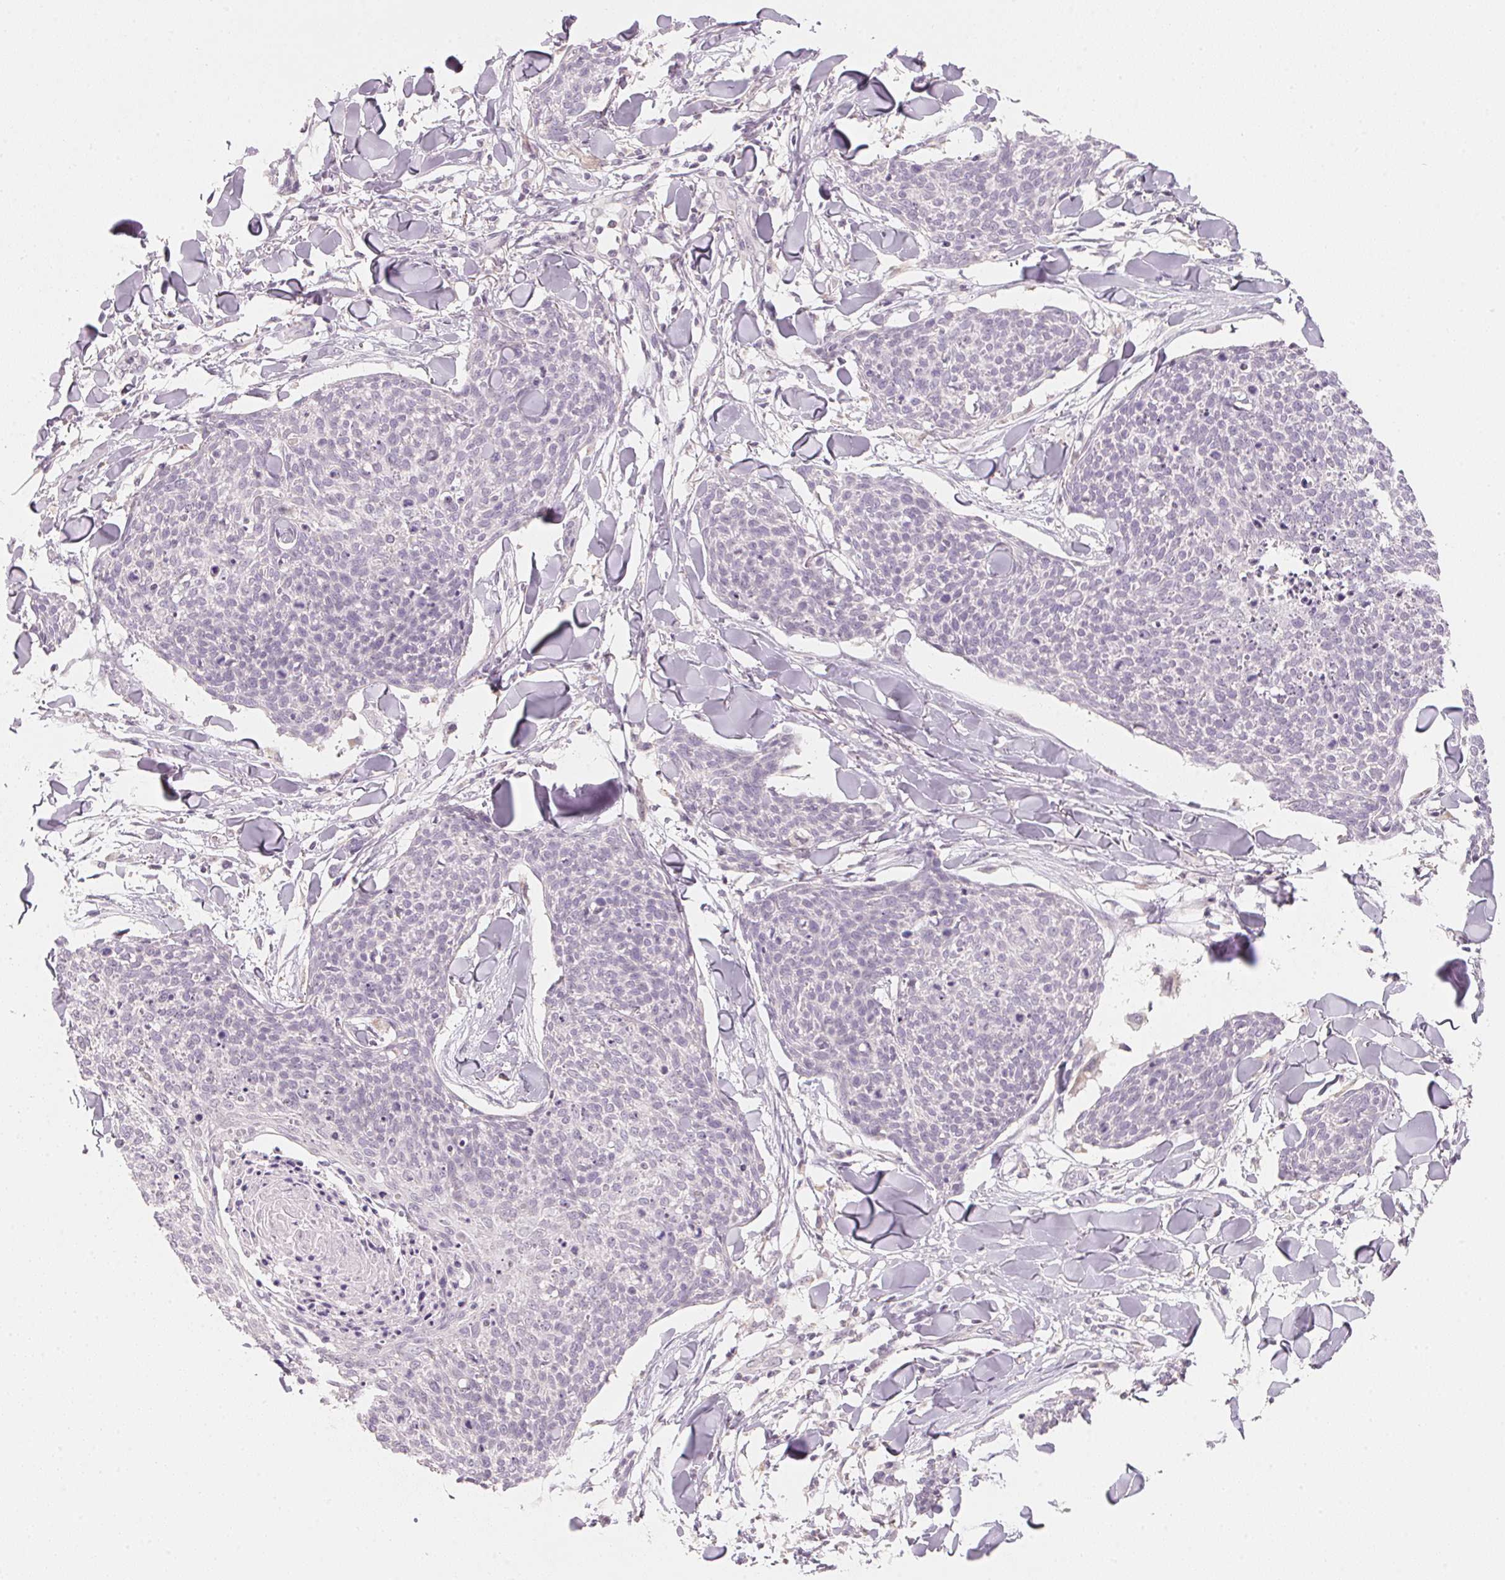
{"staining": {"intensity": "negative", "quantity": "none", "location": "none"}, "tissue": "skin cancer", "cell_type": "Tumor cells", "image_type": "cancer", "snomed": [{"axis": "morphology", "description": "Squamous cell carcinoma, NOS"}, {"axis": "topography", "description": "Skin"}, {"axis": "topography", "description": "Vulva"}], "caption": "The micrograph reveals no staining of tumor cells in squamous cell carcinoma (skin). Nuclei are stained in blue.", "gene": "ANKRD31", "patient": {"sex": "female", "age": 75}}